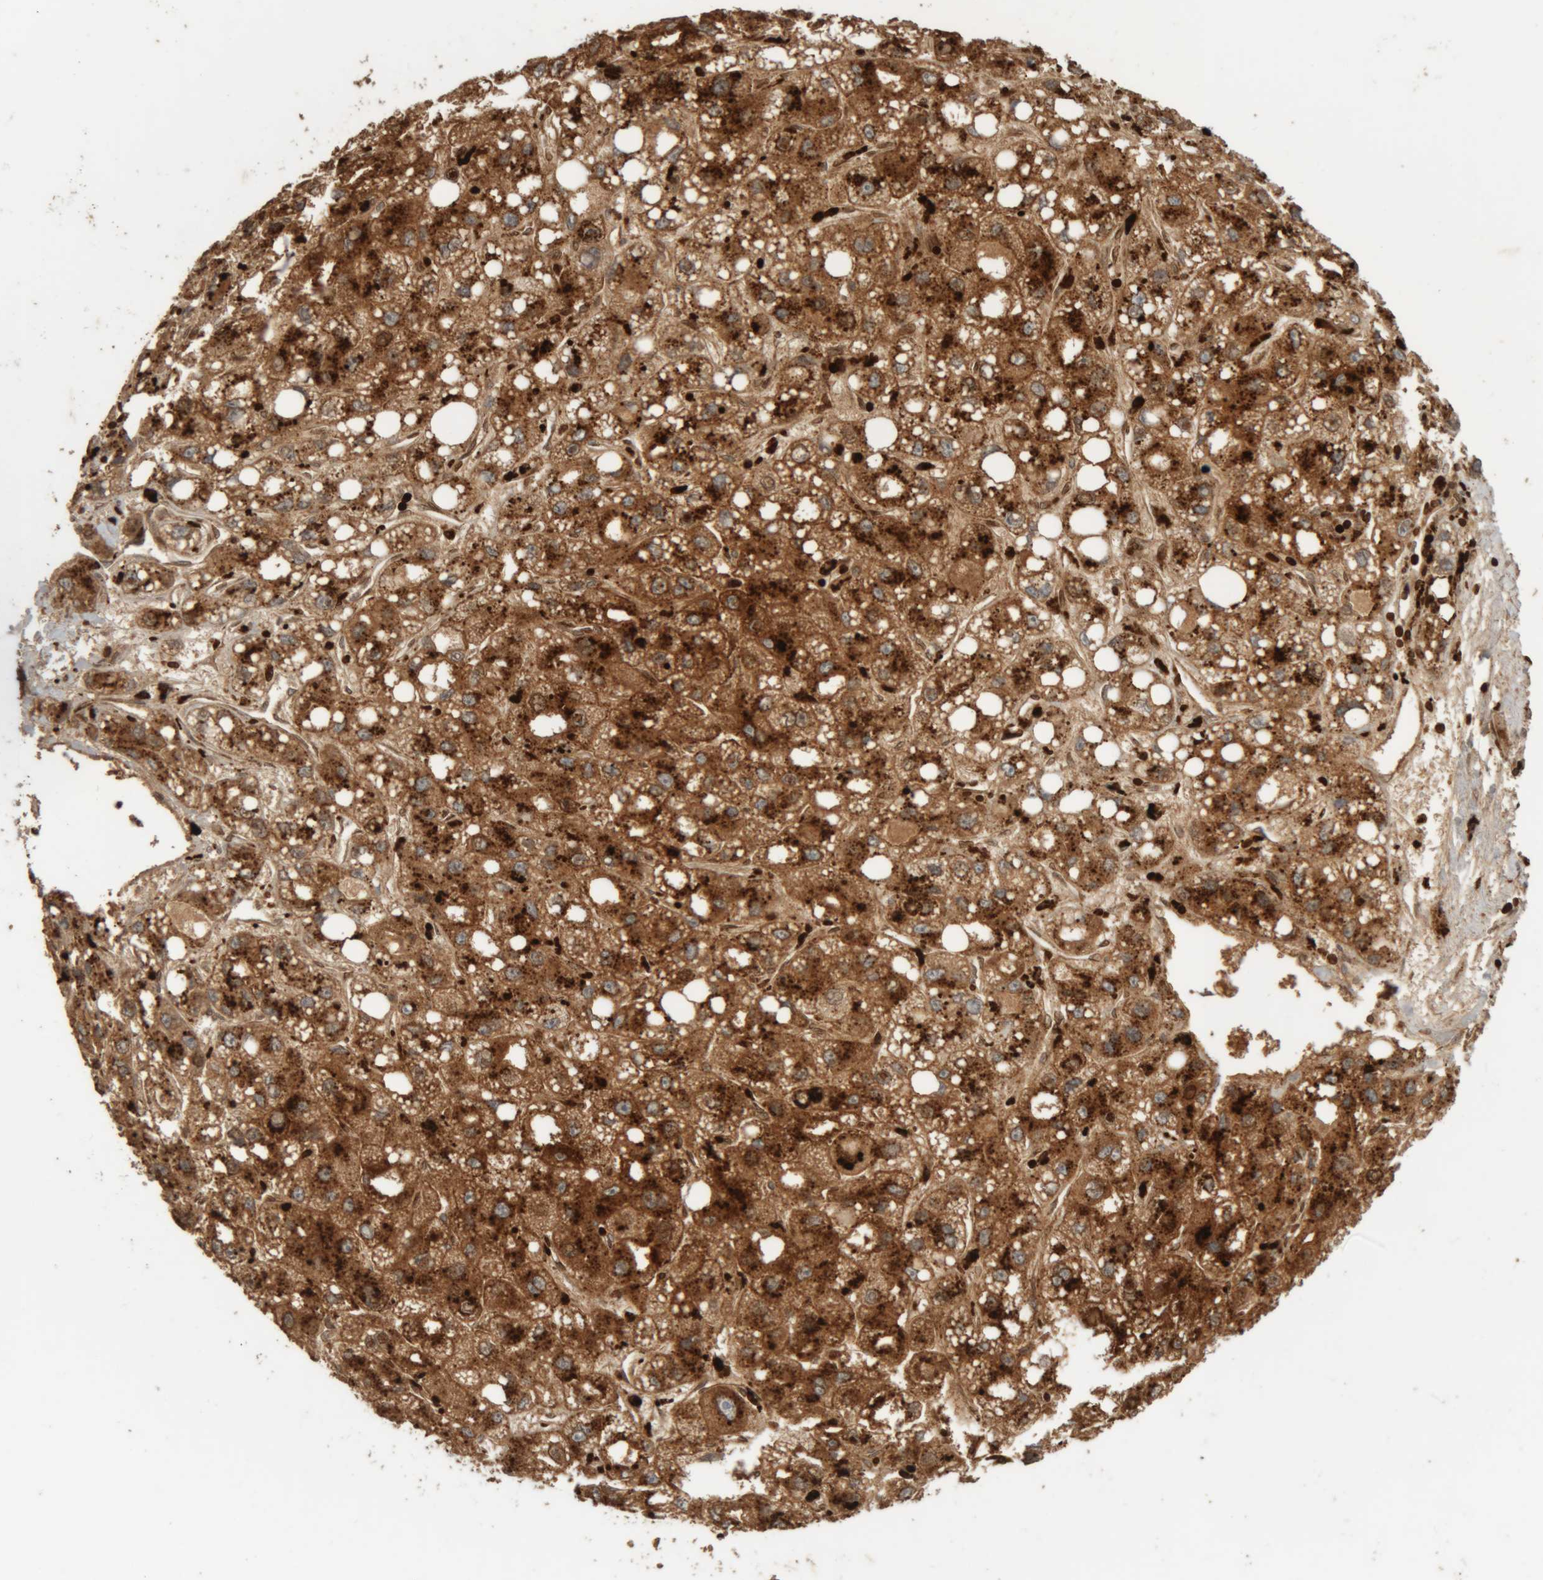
{"staining": {"intensity": "strong", "quantity": ">75%", "location": "cytoplasmic/membranous"}, "tissue": "liver cancer", "cell_type": "Tumor cells", "image_type": "cancer", "snomed": [{"axis": "morphology", "description": "Carcinoma, Hepatocellular, NOS"}, {"axis": "topography", "description": "Liver"}], "caption": "DAB immunohistochemical staining of liver hepatocellular carcinoma reveals strong cytoplasmic/membranous protein staining in approximately >75% of tumor cells.", "gene": "ARSA", "patient": {"sex": "male", "age": 55}}